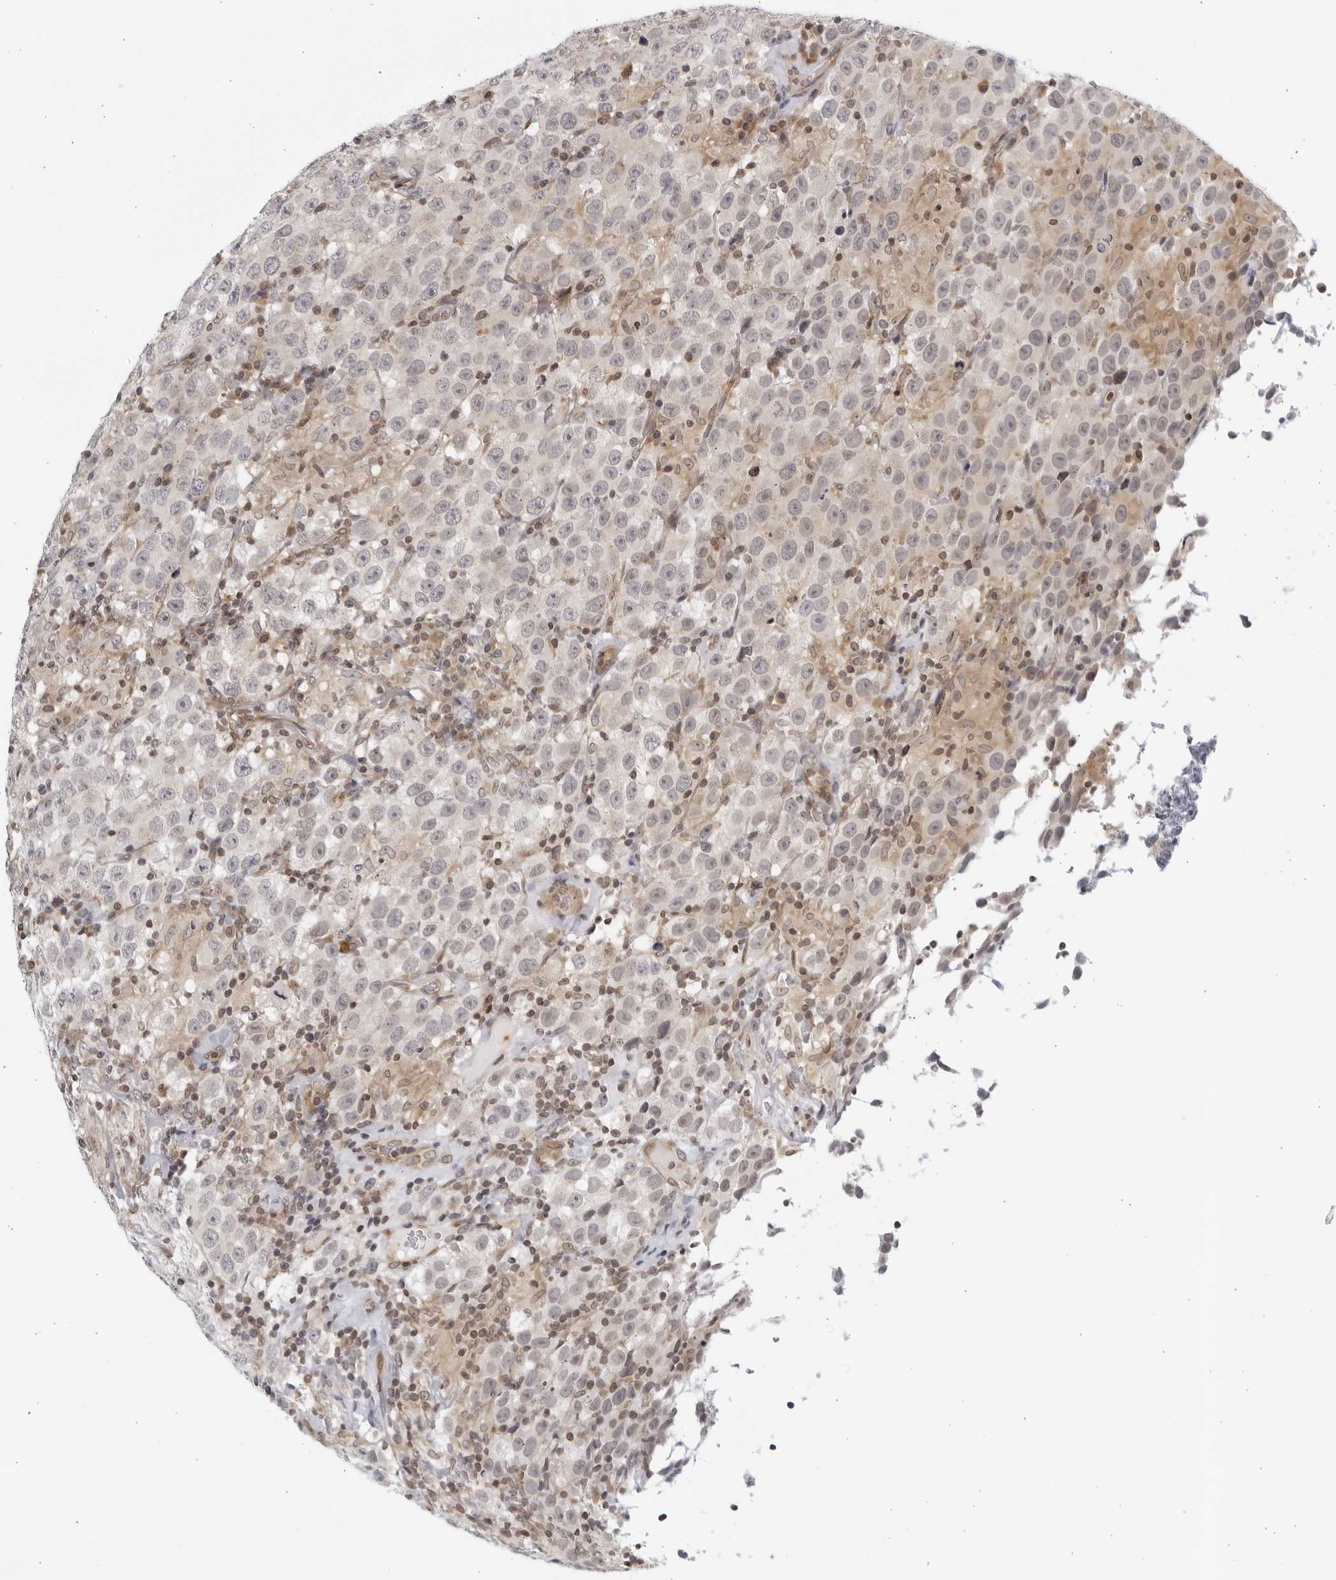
{"staining": {"intensity": "negative", "quantity": "none", "location": "none"}, "tissue": "testis cancer", "cell_type": "Tumor cells", "image_type": "cancer", "snomed": [{"axis": "morphology", "description": "Seminoma, NOS"}, {"axis": "topography", "description": "Testis"}], "caption": "This is a micrograph of immunohistochemistry (IHC) staining of seminoma (testis), which shows no positivity in tumor cells.", "gene": "SERTAD4", "patient": {"sex": "male", "age": 41}}